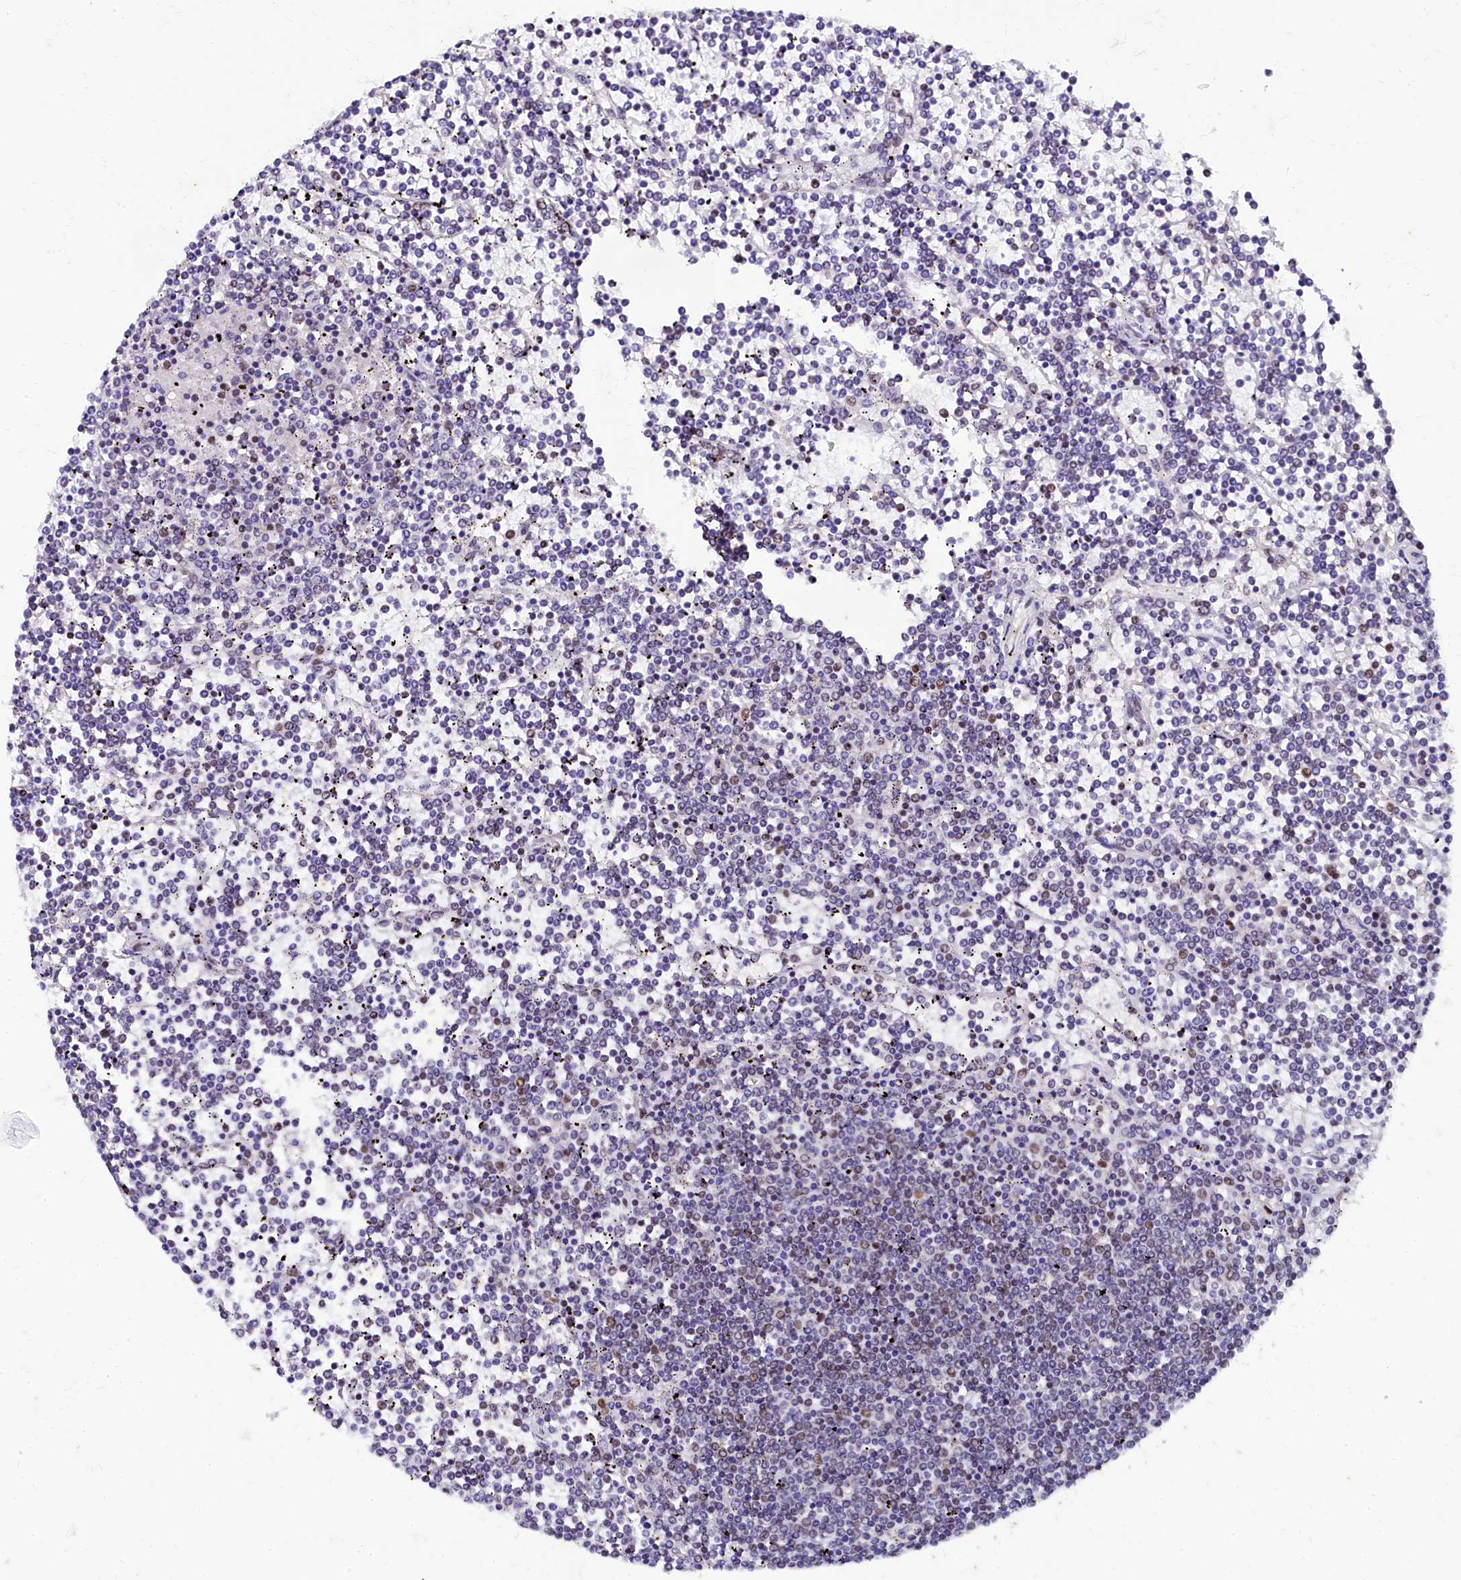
{"staining": {"intensity": "weak", "quantity": "<25%", "location": "nuclear"}, "tissue": "lymphoma", "cell_type": "Tumor cells", "image_type": "cancer", "snomed": [{"axis": "morphology", "description": "Malignant lymphoma, non-Hodgkin's type, Low grade"}, {"axis": "topography", "description": "Spleen"}], "caption": "High power microscopy micrograph of an IHC micrograph of lymphoma, revealing no significant positivity in tumor cells.", "gene": "CPSF7", "patient": {"sex": "female", "age": 19}}